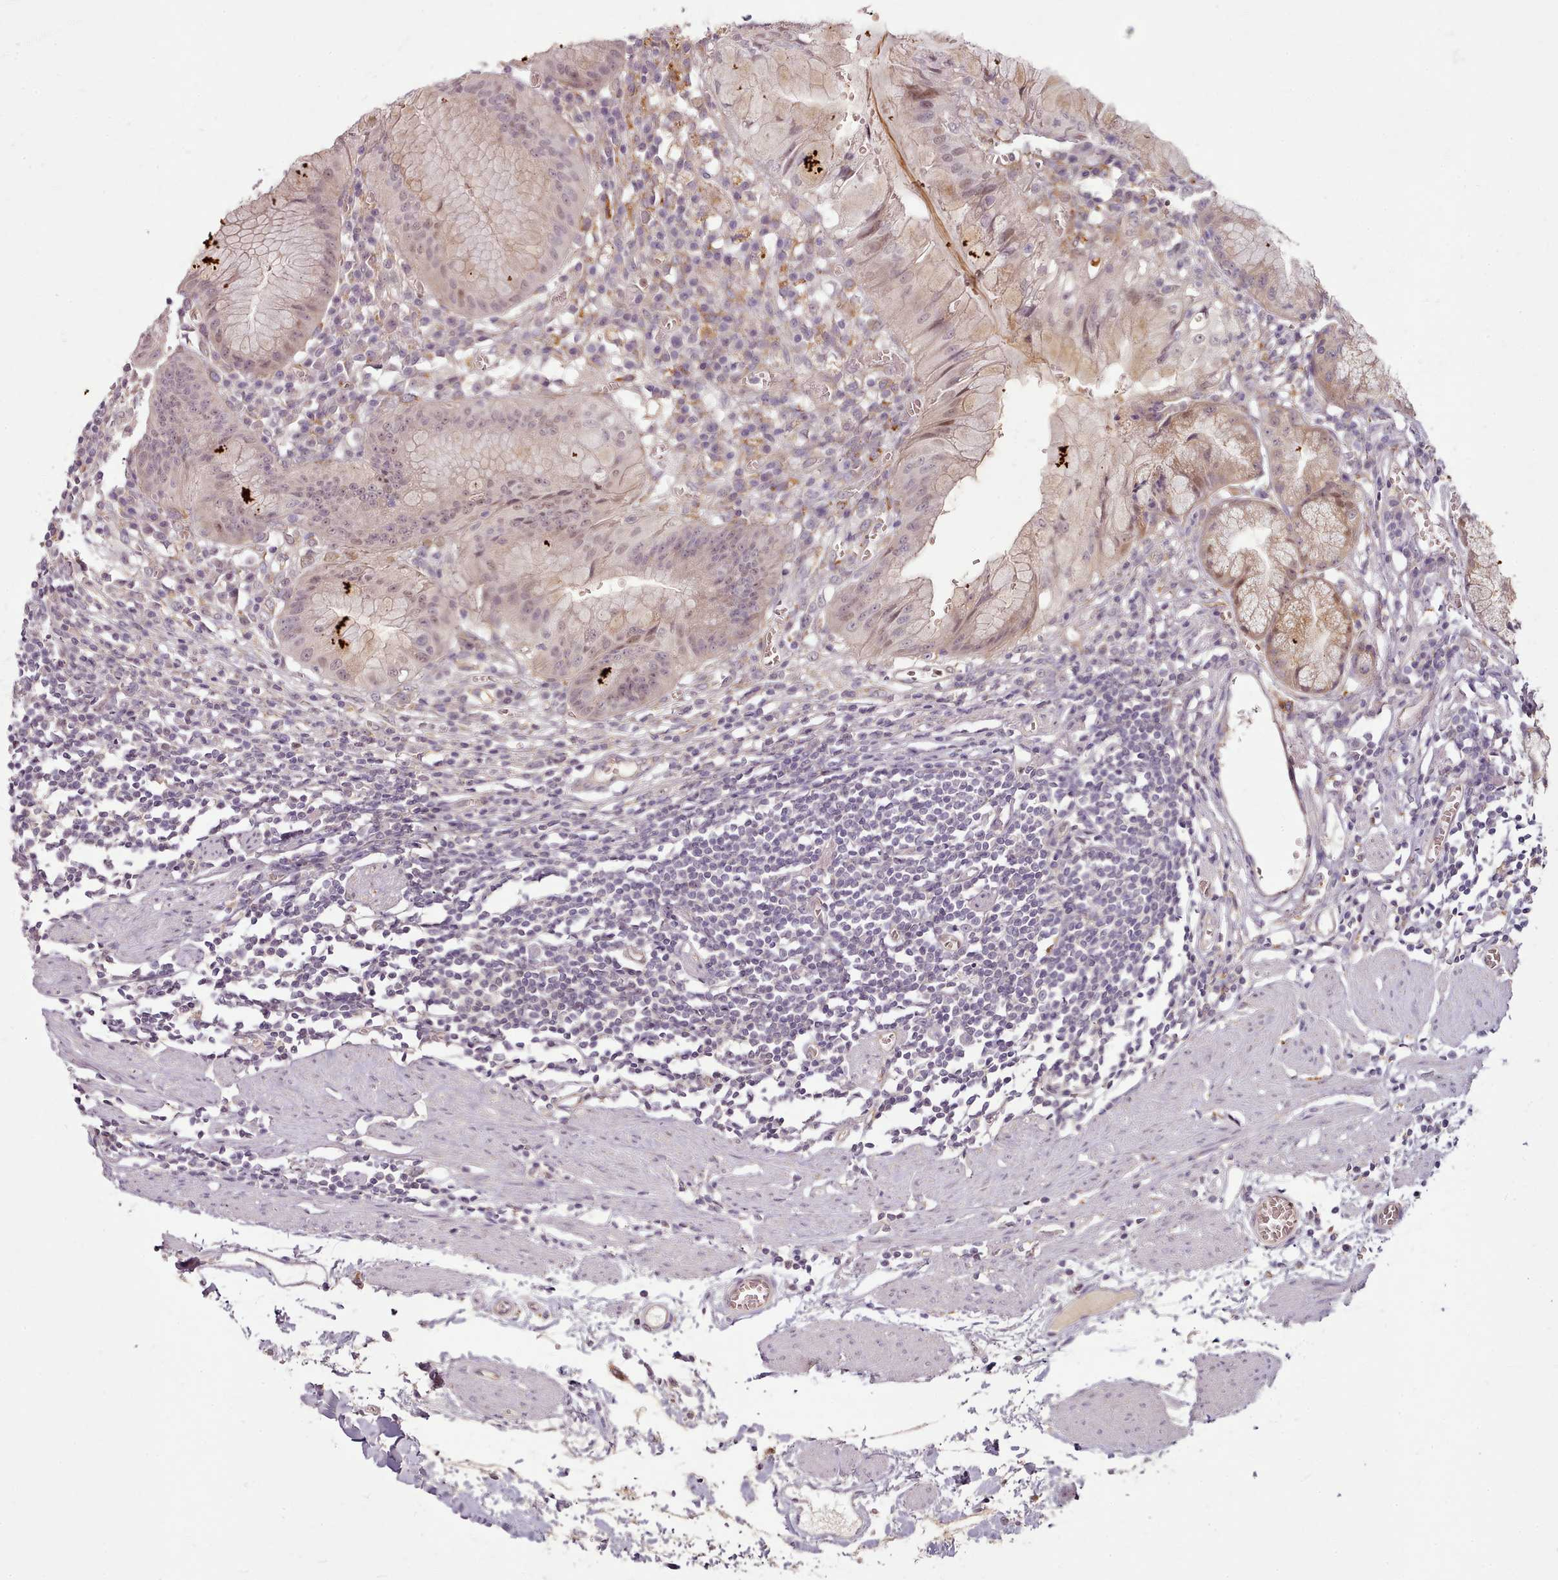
{"staining": {"intensity": "weak", "quantity": "25%-75%", "location": "cytoplasmic/membranous,nuclear"}, "tissue": "stomach", "cell_type": "Glandular cells", "image_type": "normal", "snomed": [{"axis": "morphology", "description": "Normal tissue, NOS"}, {"axis": "topography", "description": "Stomach"}], "caption": "Human stomach stained with a brown dye shows weak cytoplasmic/membranous,nuclear positive positivity in about 25%-75% of glandular cells.", "gene": "C1QTNF5", "patient": {"sex": "male", "age": 55}}